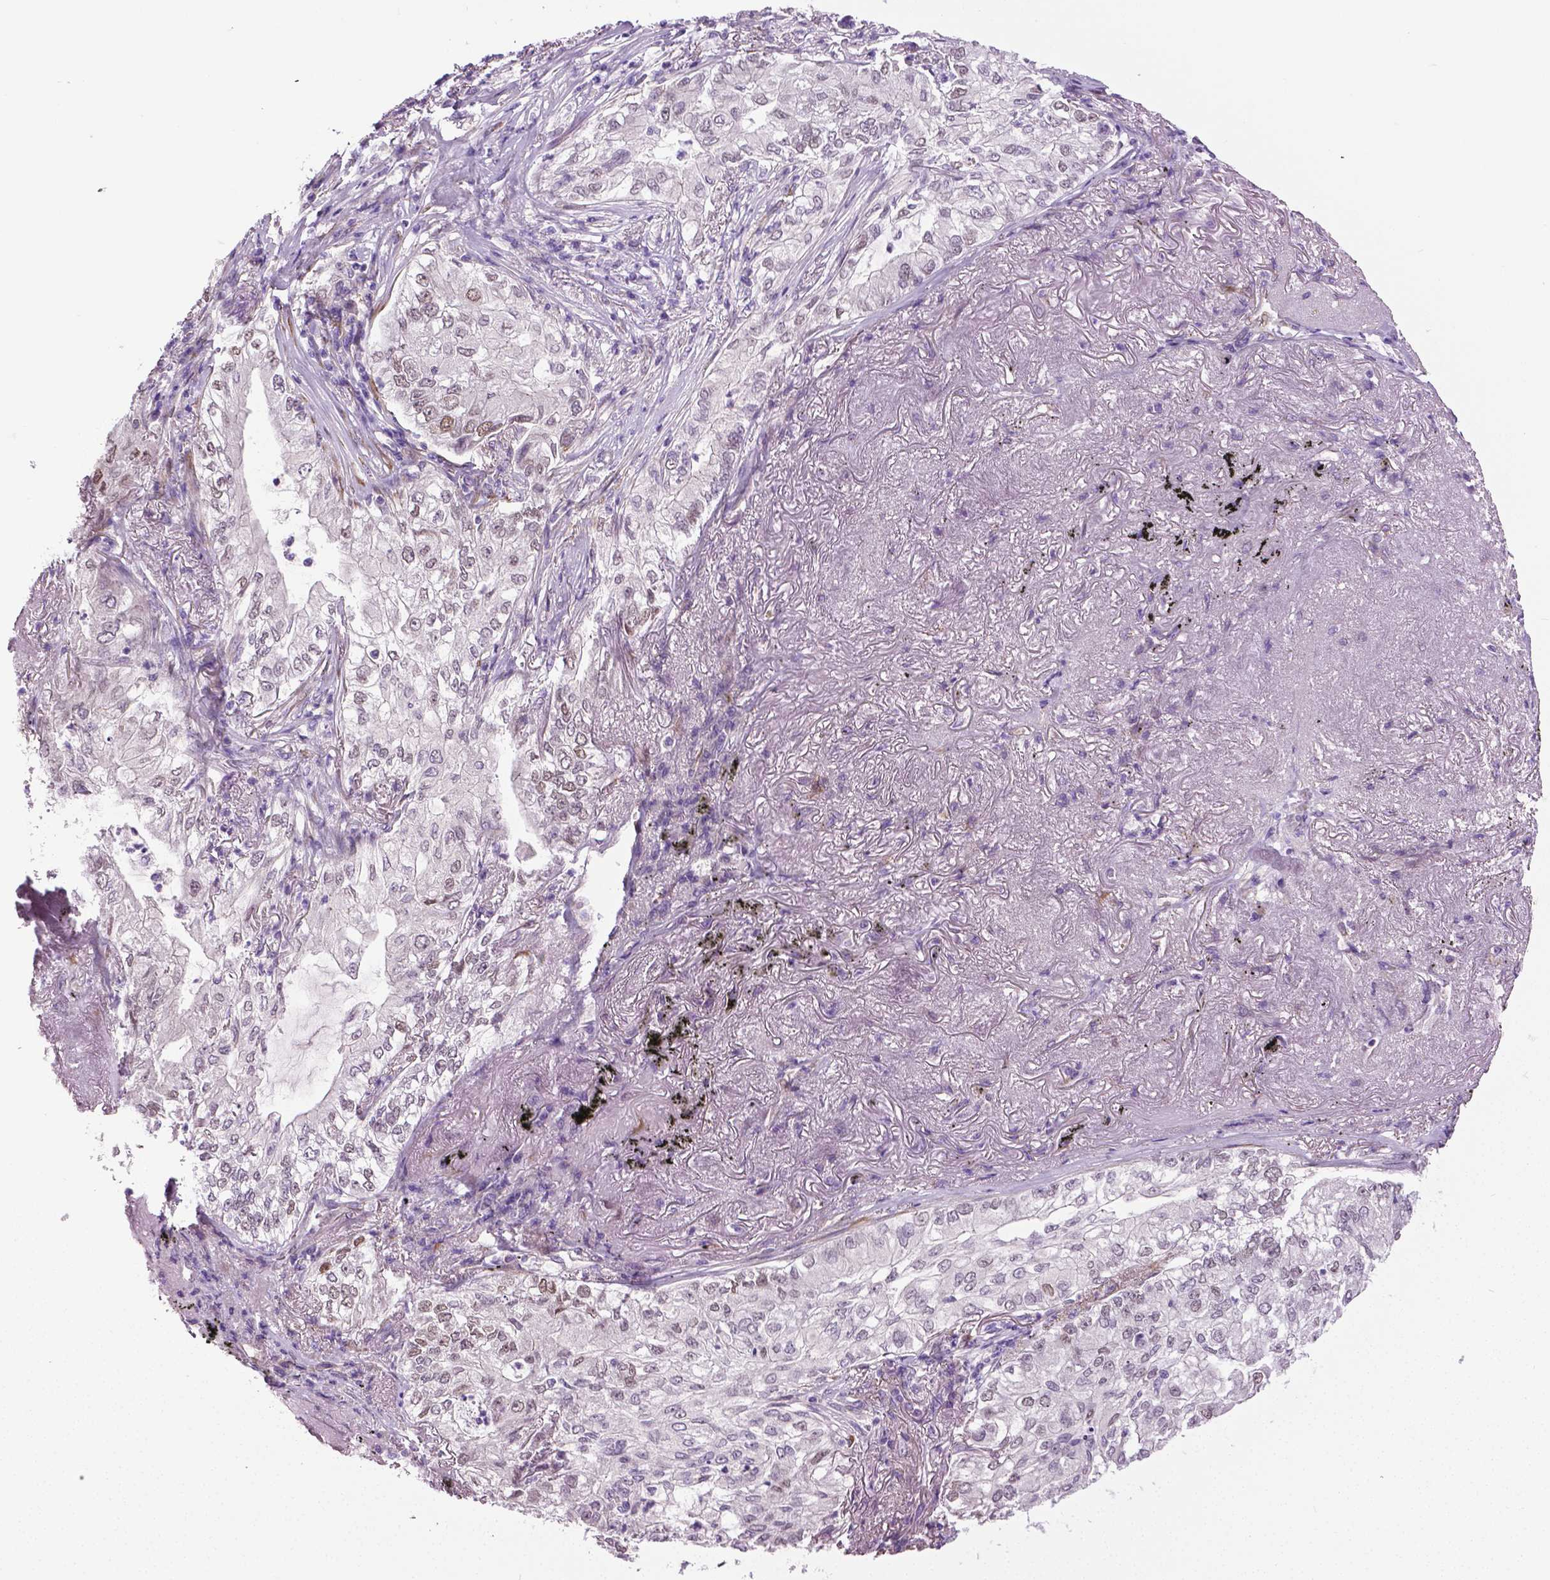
{"staining": {"intensity": "weak", "quantity": "25%-75%", "location": "nuclear"}, "tissue": "lung cancer", "cell_type": "Tumor cells", "image_type": "cancer", "snomed": [{"axis": "morphology", "description": "Adenocarcinoma, NOS"}, {"axis": "topography", "description": "Lung"}], "caption": "Immunohistochemical staining of adenocarcinoma (lung) exhibits low levels of weak nuclear protein staining in about 25%-75% of tumor cells.", "gene": "PTGER3", "patient": {"sex": "female", "age": 73}}